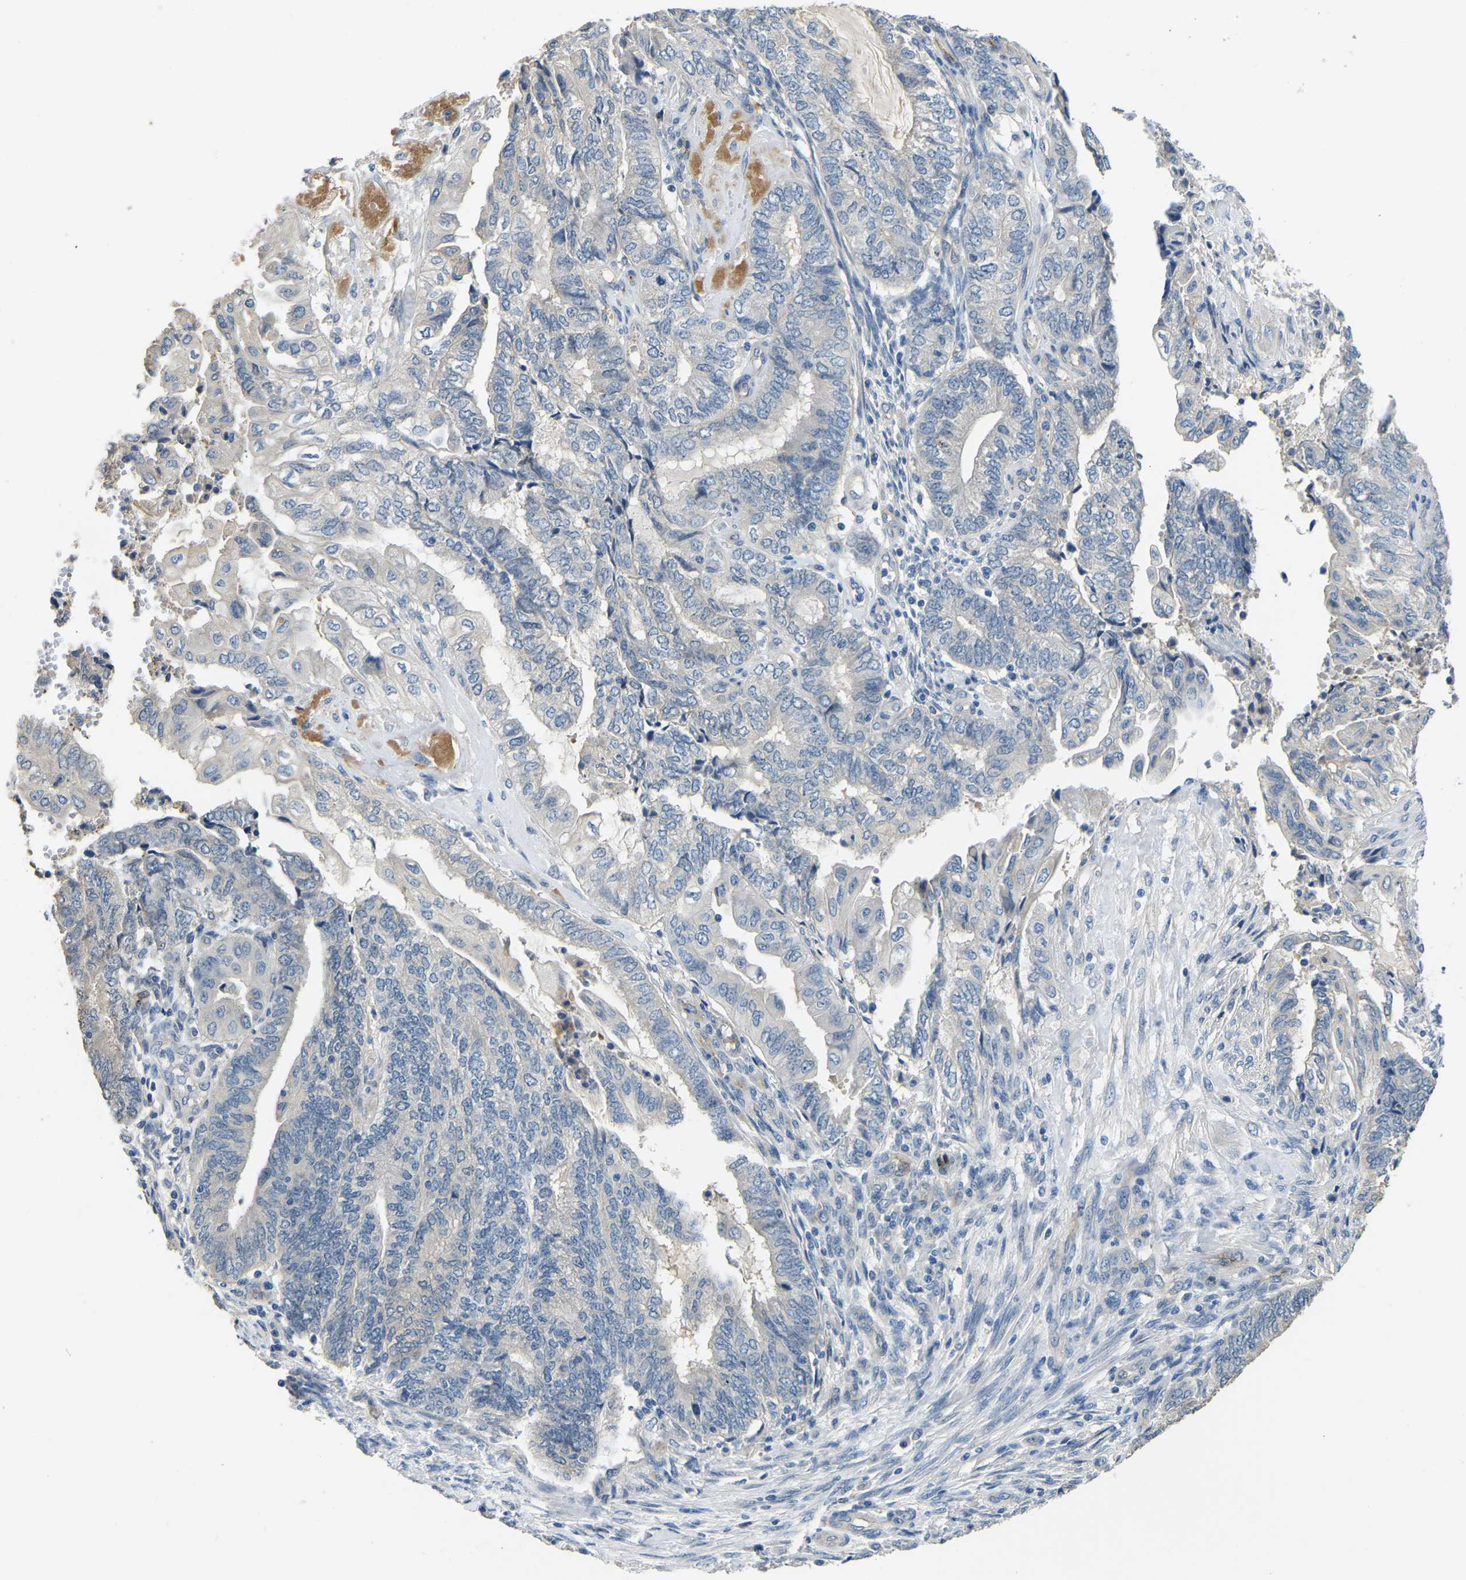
{"staining": {"intensity": "negative", "quantity": "none", "location": "none"}, "tissue": "endometrial cancer", "cell_type": "Tumor cells", "image_type": "cancer", "snomed": [{"axis": "morphology", "description": "Adenocarcinoma, NOS"}, {"axis": "topography", "description": "Uterus"}, {"axis": "topography", "description": "Endometrium"}], "caption": "Tumor cells show no significant protein staining in endometrial adenocarcinoma.", "gene": "HIGD2B", "patient": {"sex": "female", "age": 70}}